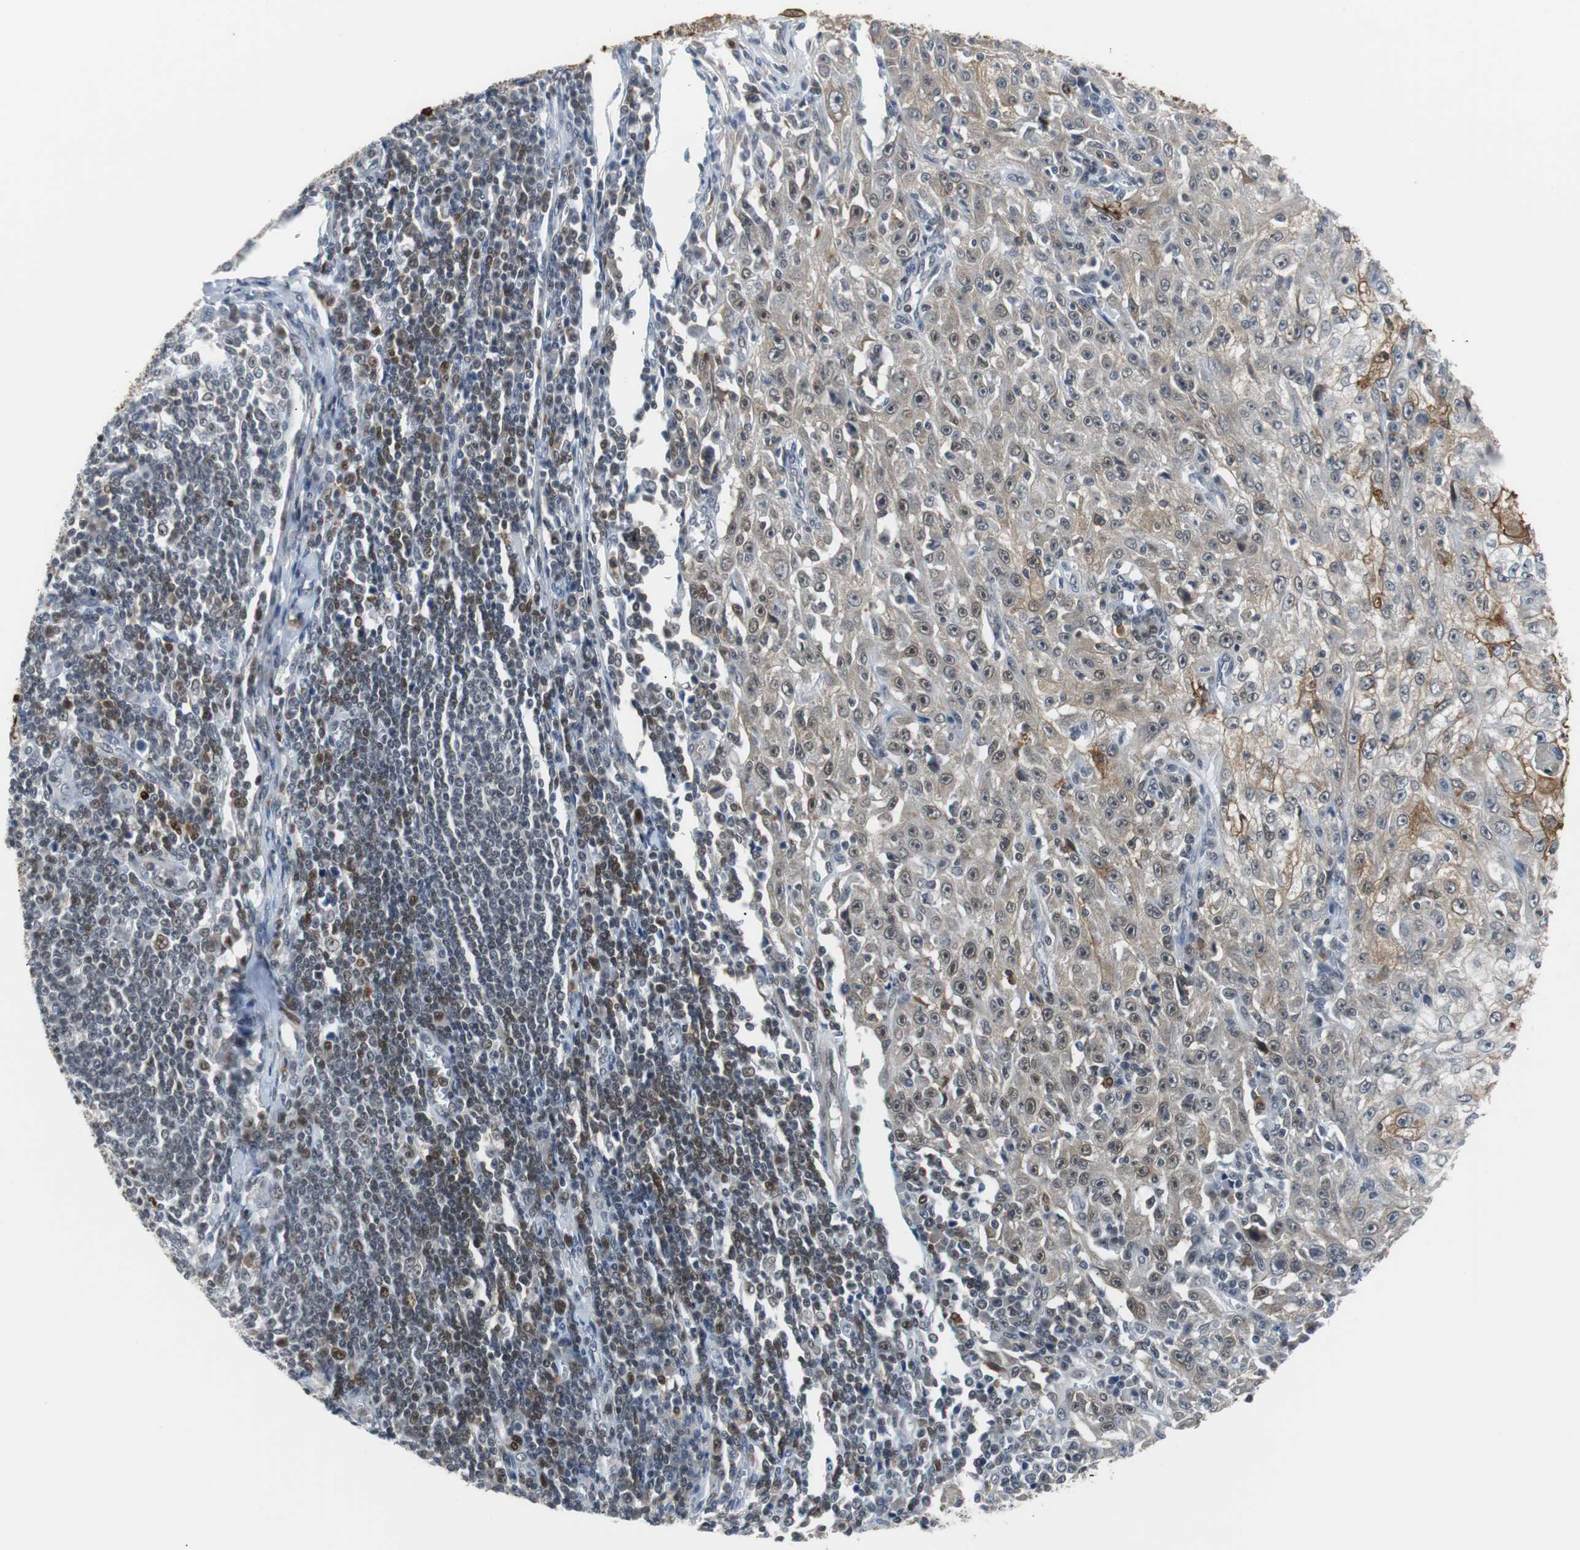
{"staining": {"intensity": "strong", "quantity": "25%-75%", "location": "cytoplasmic/membranous,nuclear"}, "tissue": "skin cancer", "cell_type": "Tumor cells", "image_type": "cancer", "snomed": [{"axis": "morphology", "description": "Squamous cell carcinoma, NOS"}, {"axis": "topography", "description": "Skin"}], "caption": "Skin squamous cell carcinoma stained for a protein (brown) exhibits strong cytoplasmic/membranous and nuclear positive positivity in approximately 25%-75% of tumor cells.", "gene": "SIRT1", "patient": {"sex": "male", "age": 75}}